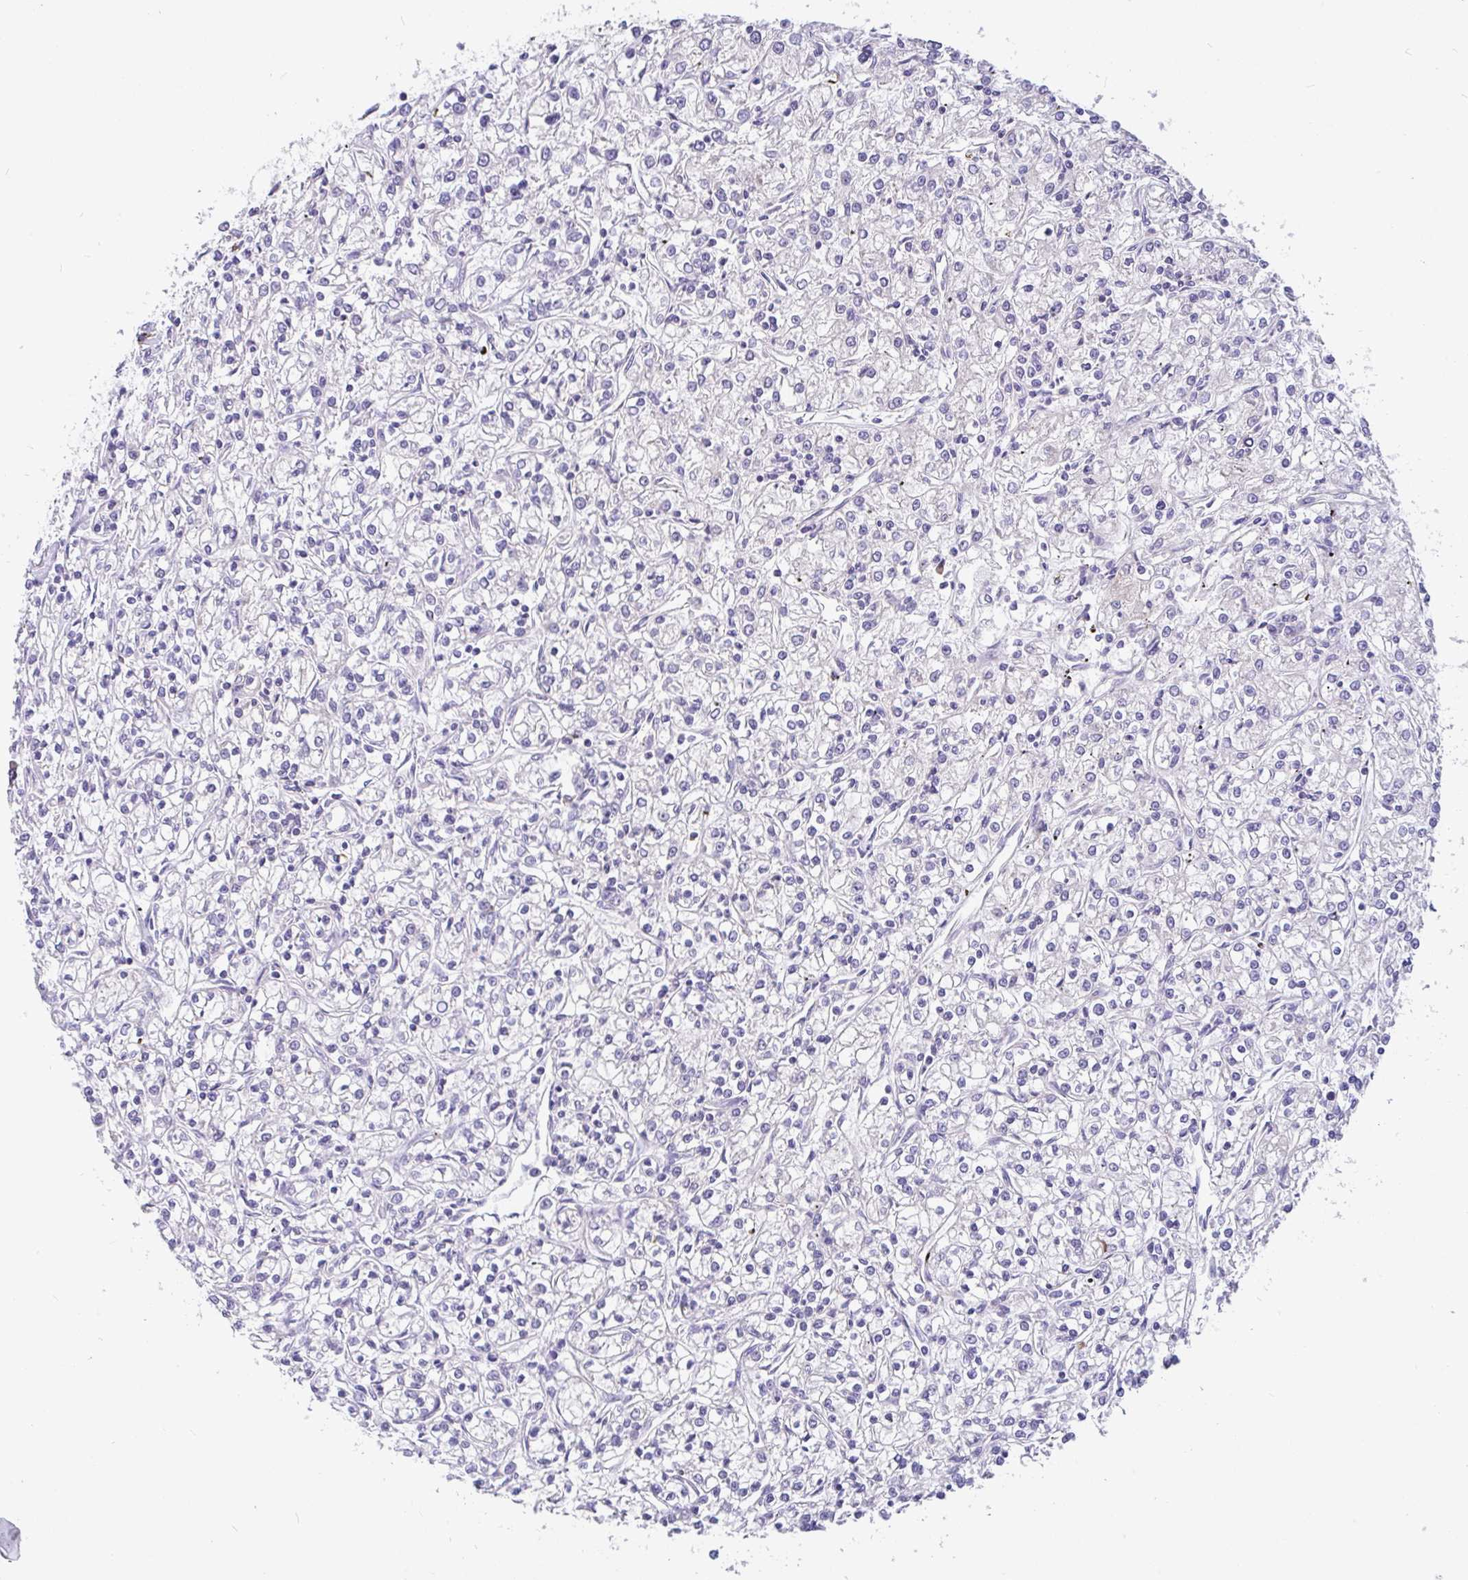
{"staining": {"intensity": "negative", "quantity": "none", "location": "none"}, "tissue": "renal cancer", "cell_type": "Tumor cells", "image_type": "cancer", "snomed": [{"axis": "morphology", "description": "Adenocarcinoma, NOS"}, {"axis": "topography", "description": "Kidney"}], "caption": "Renal cancer was stained to show a protein in brown. There is no significant positivity in tumor cells.", "gene": "LRRC26", "patient": {"sex": "female", "age": 59}}